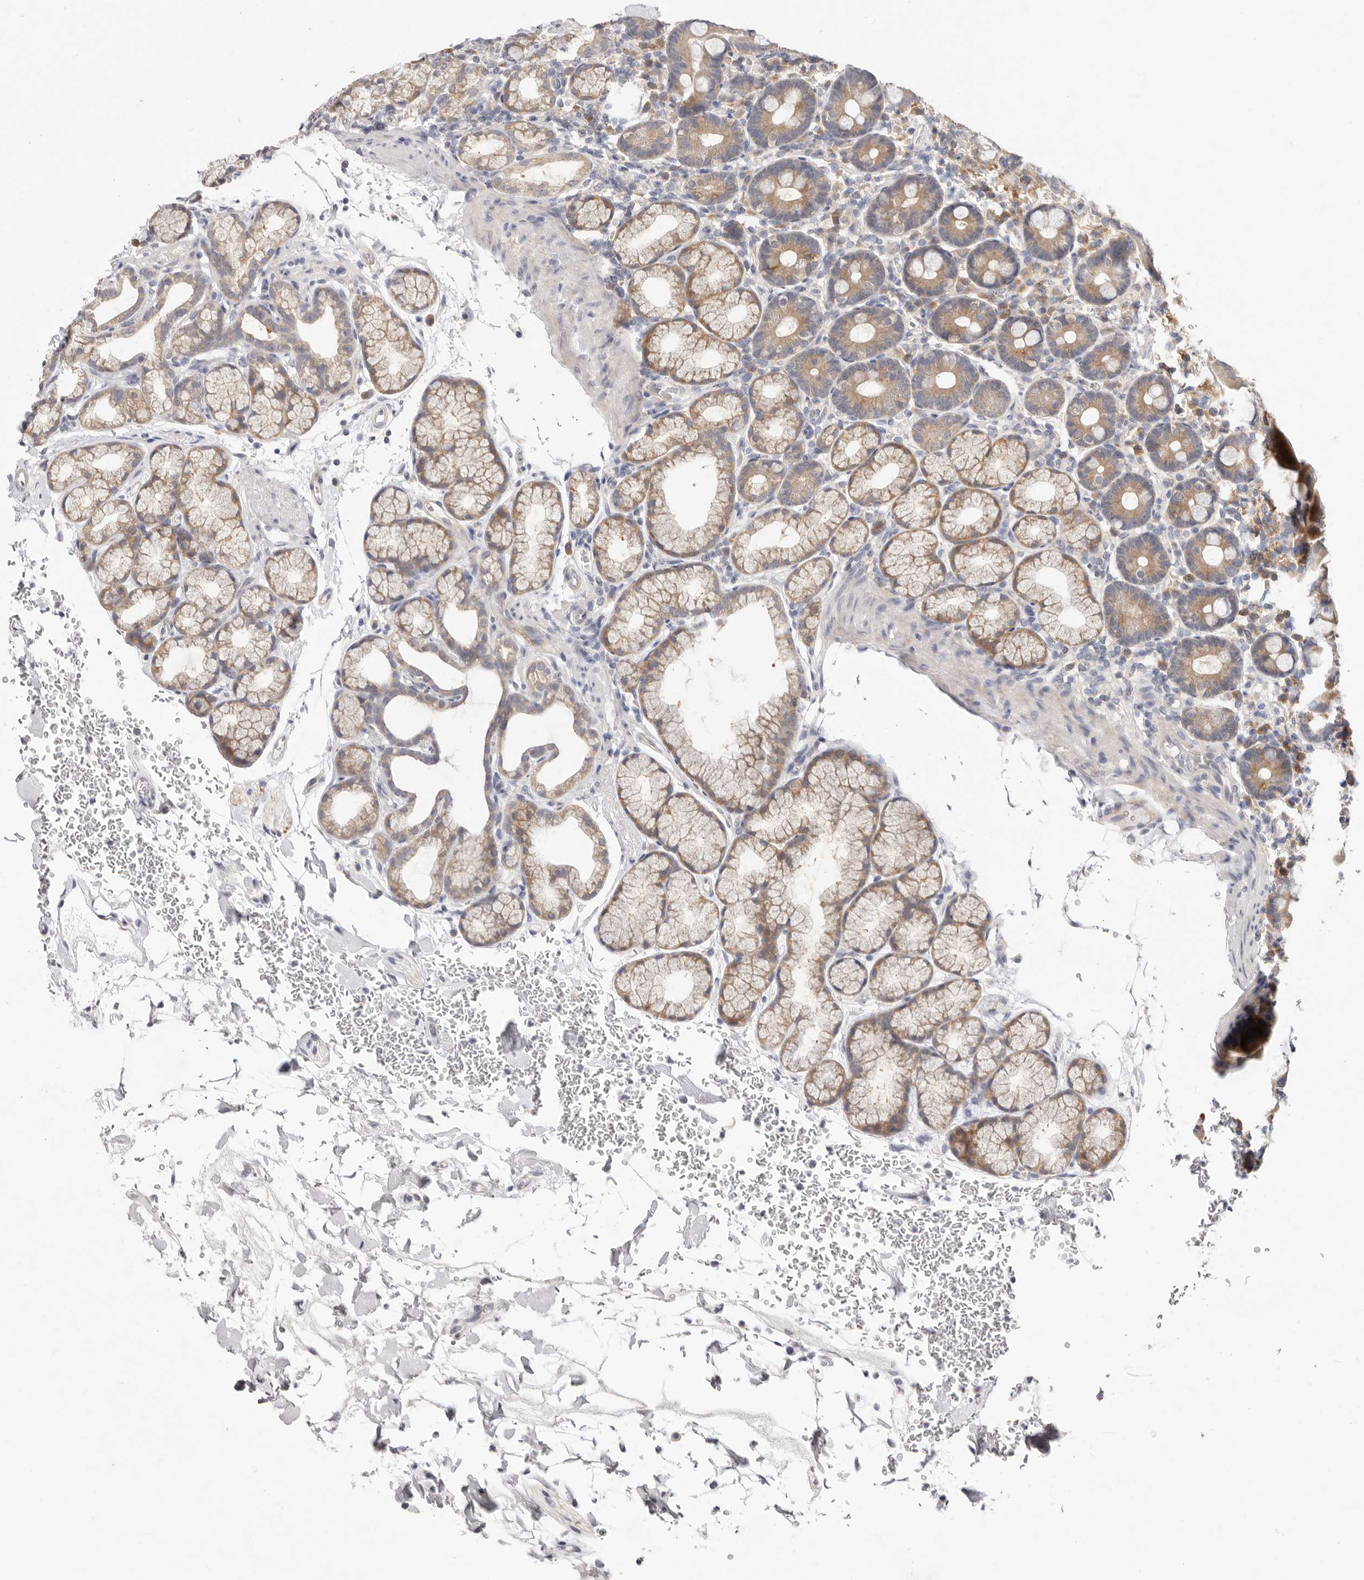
{"staining": {"intensity": "moderate", "quantity": "25%-75%", "location": "cytoplasmic/membranous"}, "tissue": "duodenum", "cell_type": "Glandular cells", "image_type": "normal", "snomed": [{"axis": "morphology", "description": "Normal tissue, NOS"}, {"axis": "topography", "description": "Duodenum"}], "caption": "Immunohistochemical staining of normal human duodenum shows 25%-75% levels of moderate cytoplasmic/membranous protein staining in about 25%-75% of glandular cells. (DAB (3,3'-diaminobenzidine) IHC, brown staining for protein, blue staining for nuclei).", "gene": "WDR77", "patient": {"sex": "male", "age": 54}}